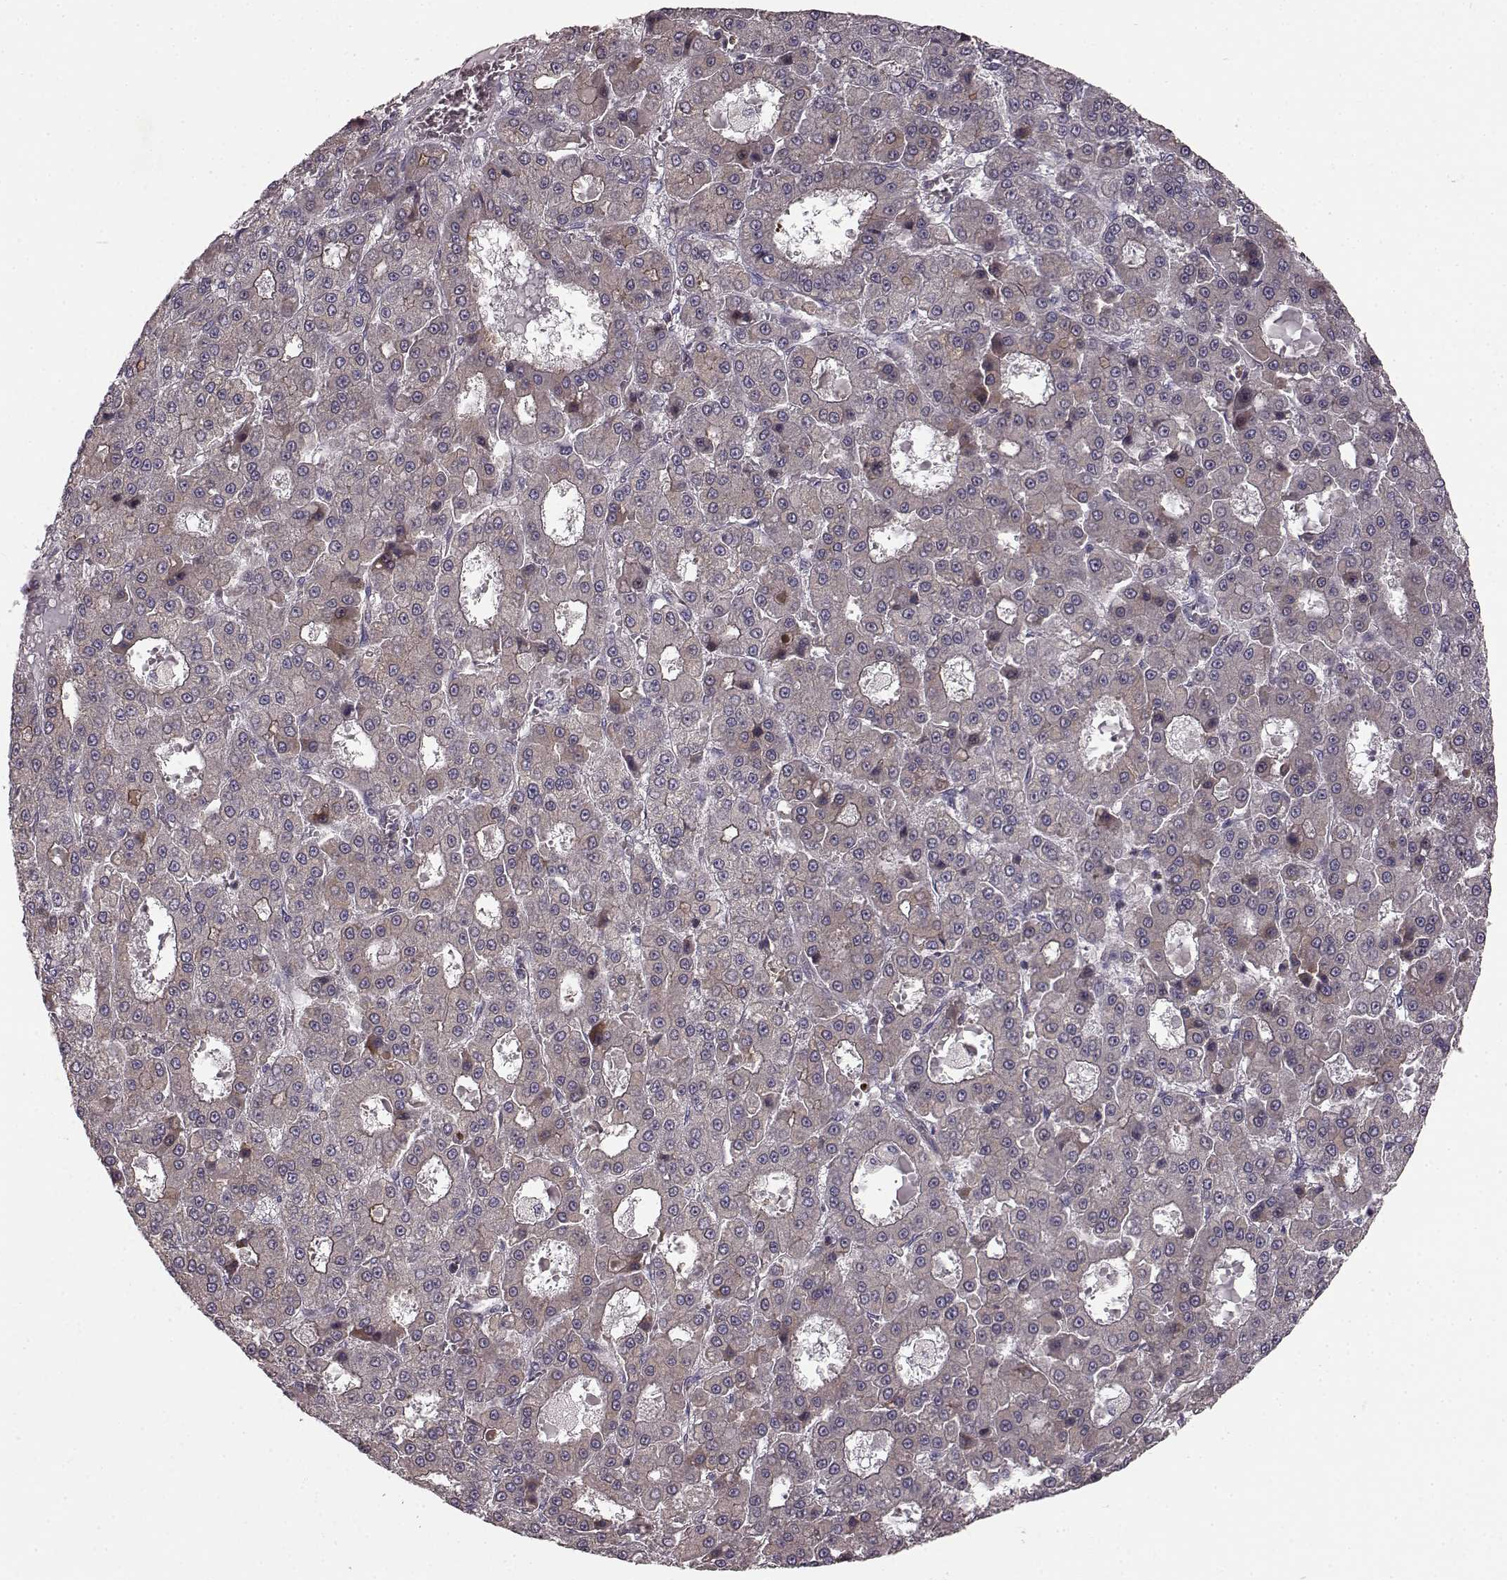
{"staining": {"intensity": "negative", "quantity": "none", "location": "none"}, "tissue": "liver cancer", "cell_type": "Tumor cells", "image_type": "cancer", "snomed": [{"axis": "morphology", "description": "Carcinoma, Hepatocellular, NOS"}, {"axis": "topography", "description": "Liver"}], "caption": "Tumor cells are negative for protein expression in human liver cancer.", "gene": "SLC22A18", "patient": {"sex": "male", "age": 70}}